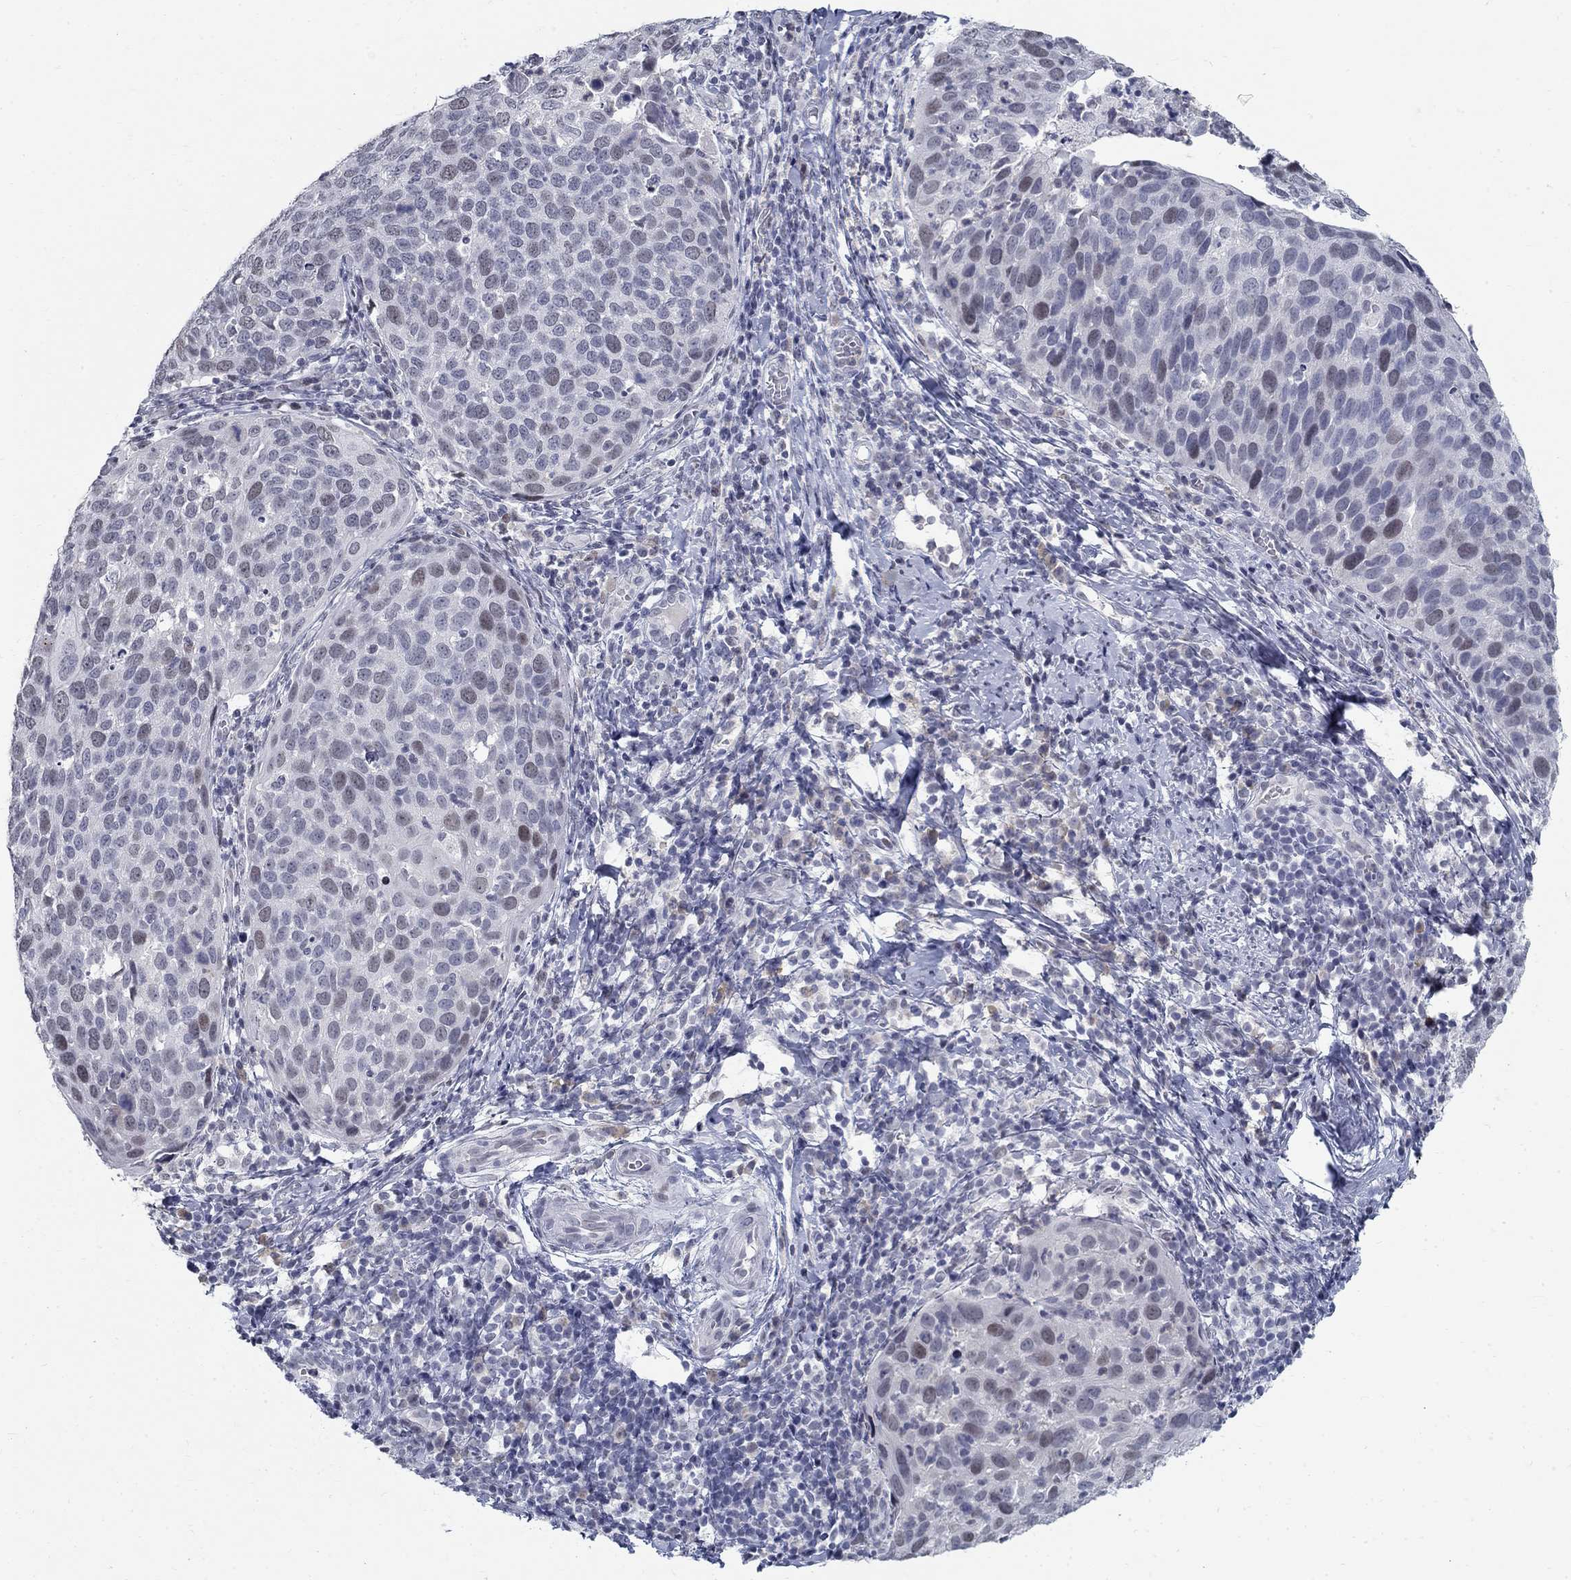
{"staining": {"intensity": "moderate", "quantity": "<25%", "location": "nuclear"}, "tissue": "cervical cancer", "cell_type": "Tumor cells", "image_type": "cancer", "snomed": [{"axis": "morphology", "description": "Squamous cell carcinoma, NOS"}, {"axis": "topography", "description": "Cervix"}], "caption": "Approximately <25% of tumor cells in squamous cell carcinoma (cervical) display moderate nuclear protein positivity as visualized by brown immunohistochemical staining.", "gene": "BHLHE22", "patient": {"sex": "female", "age": 54}}